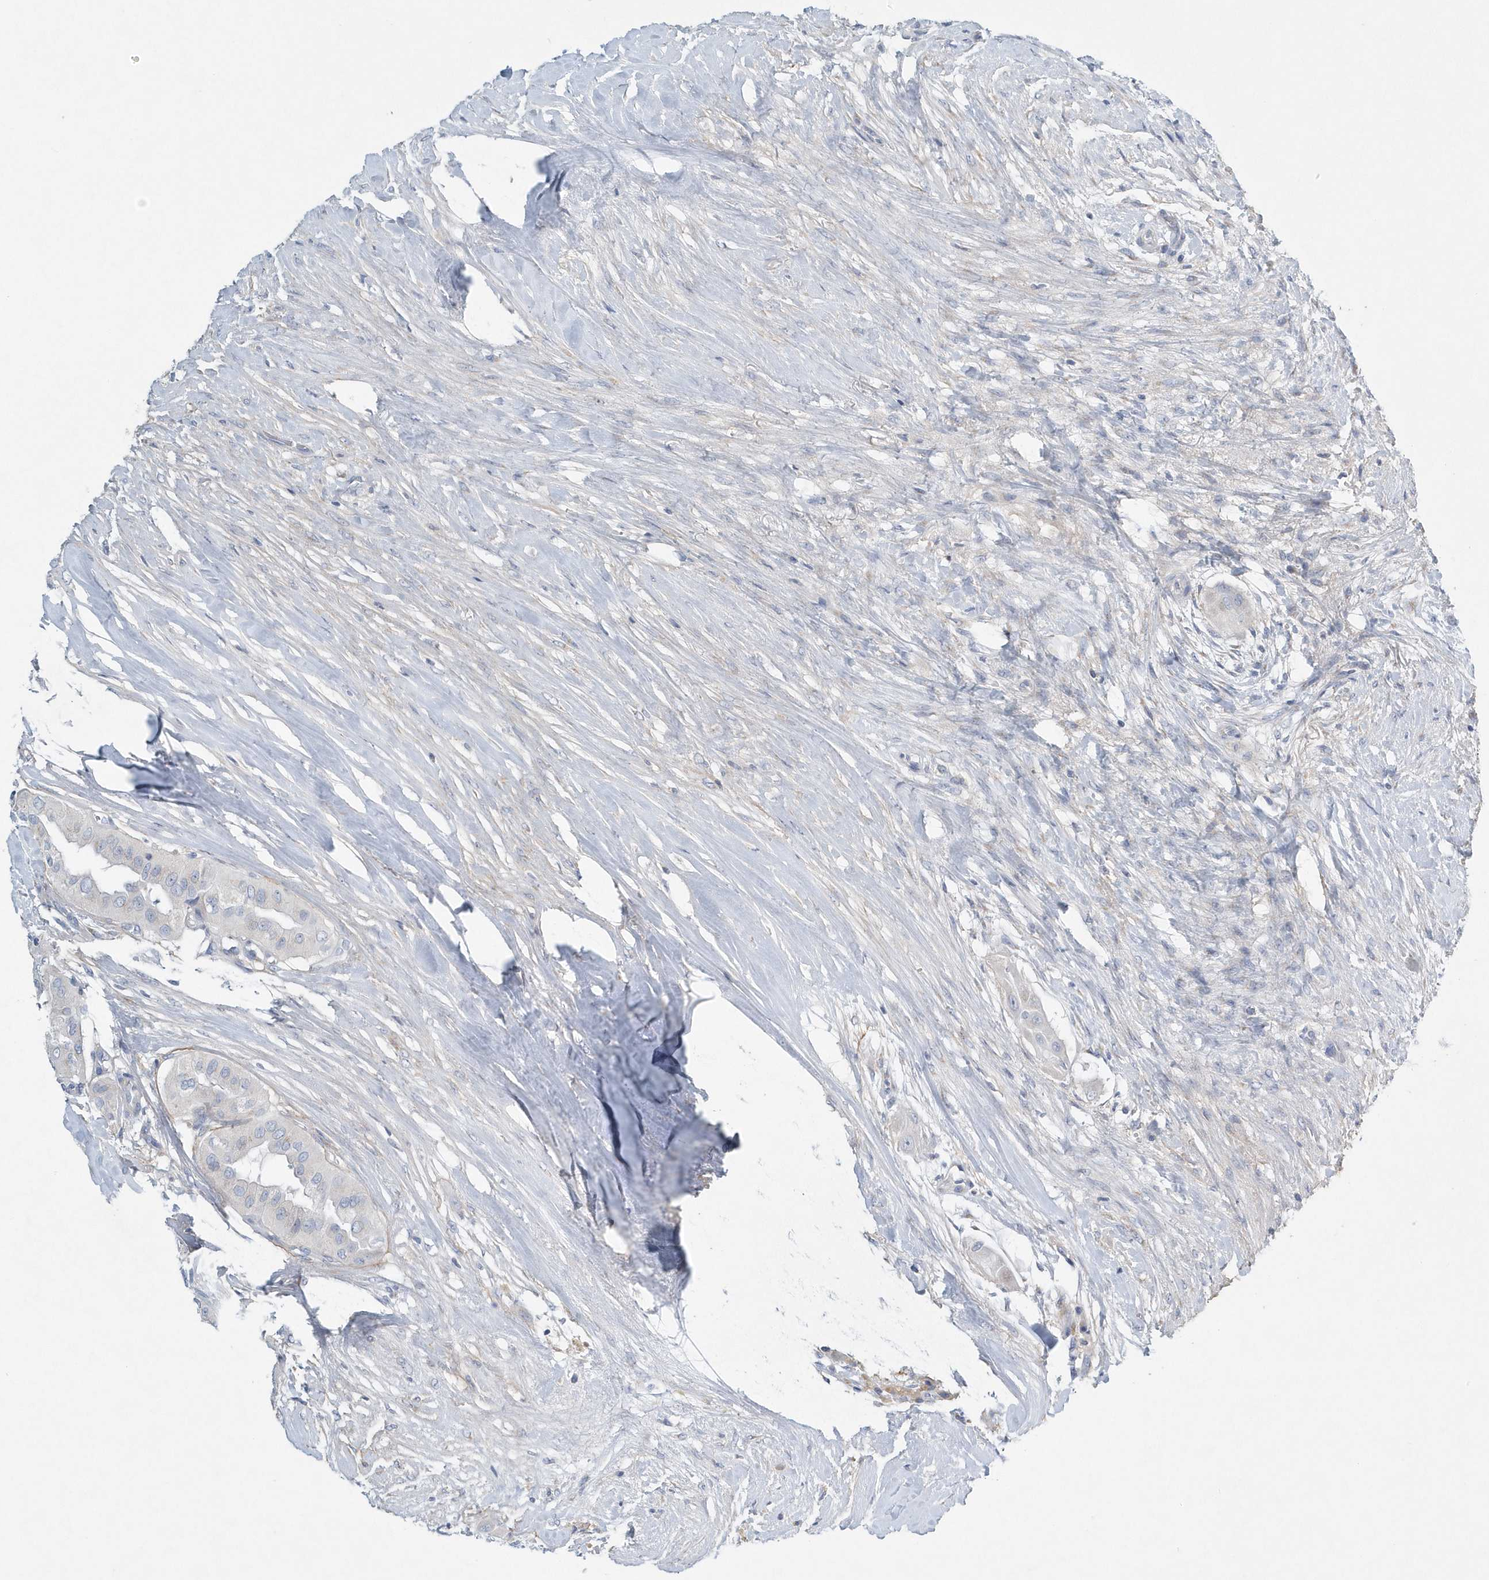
{"staining": {"intensity": "negative", "quantity": "none", "location": "none"}, "tissue": "thyroid cancer", "cell_type": "Tumor cells", "image_type": "cancer", "snomed": [{"axis": "morphology", "description": "Papillary adenocarcinoma, NOS"}, {"axis": "topography", "description": "Thyroid gland"}], "caption": "Thyroid papillary adenocarcinoma was stained to show a protein in brown. There is no significant positivity in tumor cells.", "gene": "SPATA18", "patient": {"sex": "female", "age": 59}}